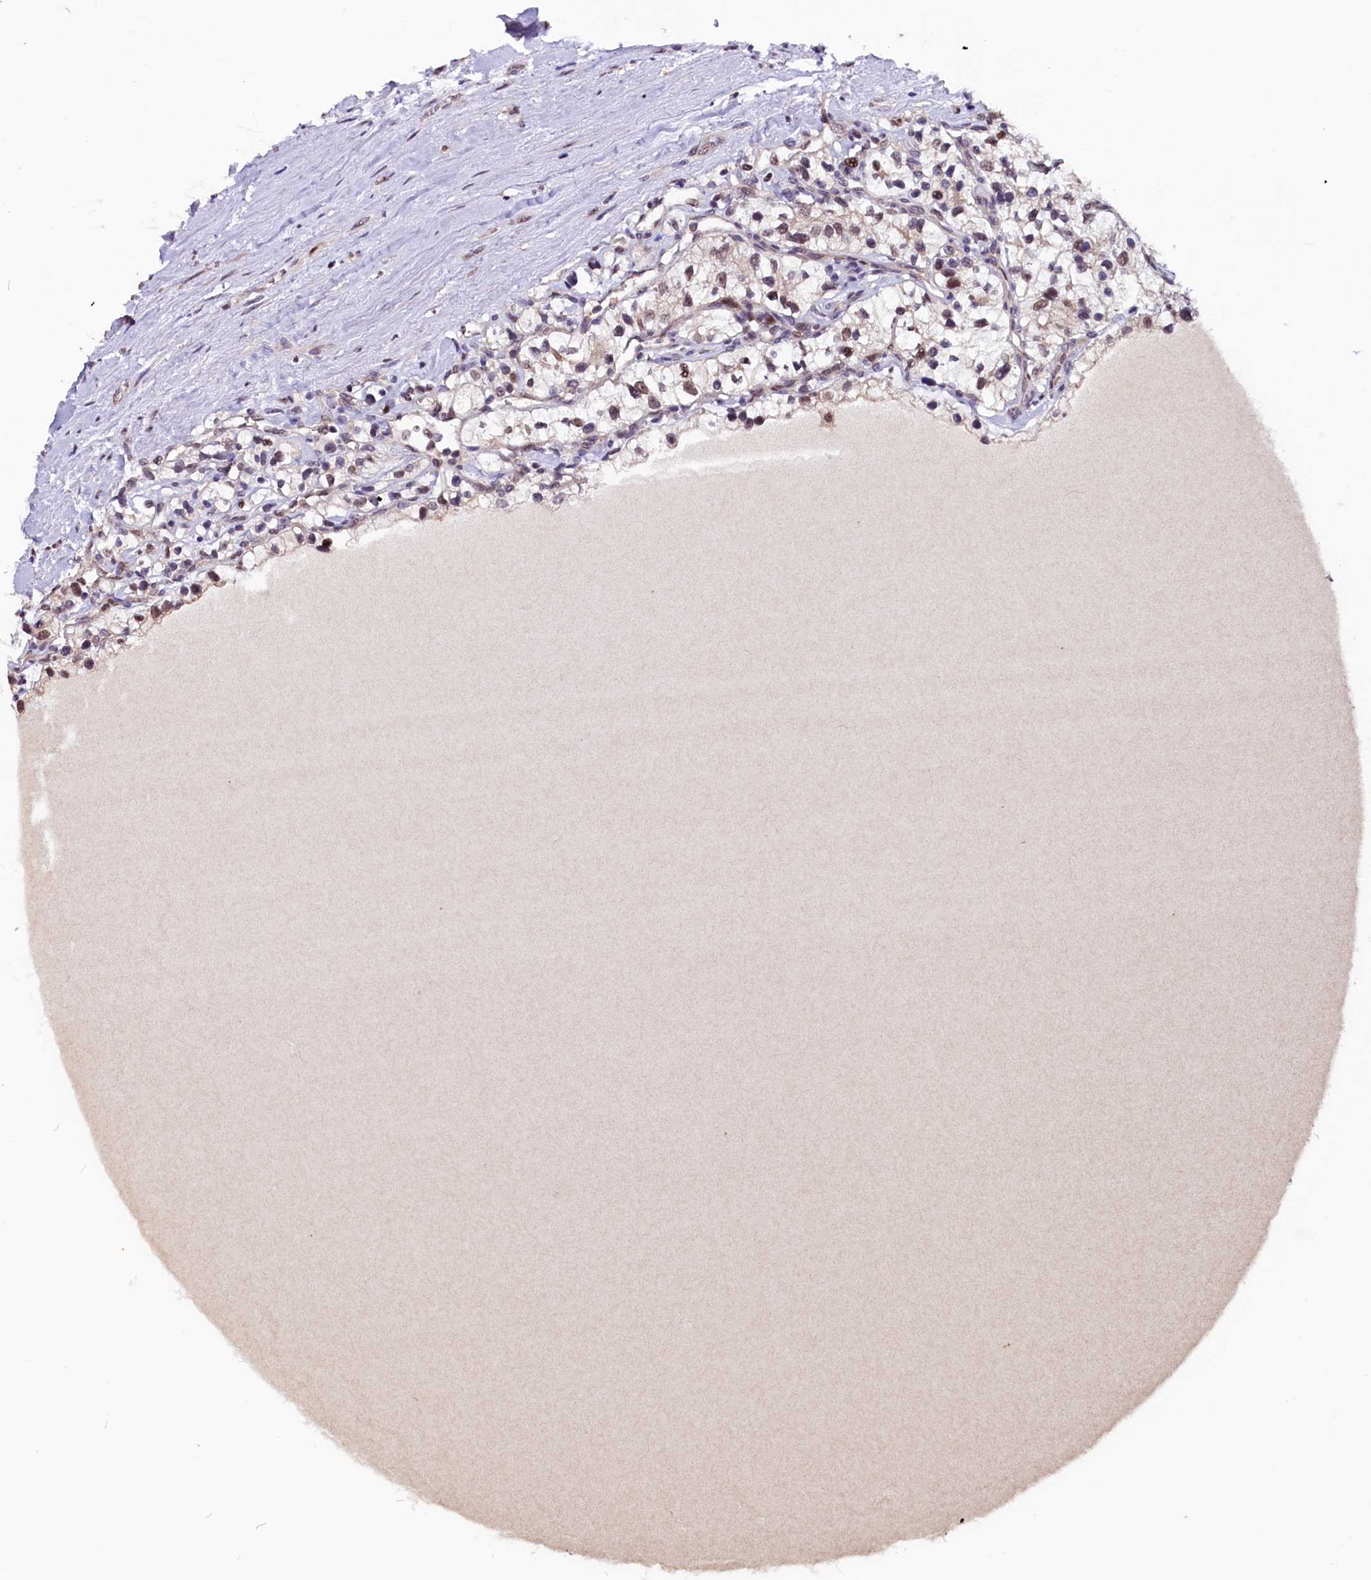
{"staining": {"intensity": "weak", "quantity": "25%-75%", "location": "nuclear"}, "tissue": "renal cancer", "cell_type": "Tumor cells", "image_type": "cancer", "snomed": [{"axis": "morphology", "description": "Adenocarcinoma, NOS"}, {"axis": "topography", "description": "Kidney"}], "caption": "DAB (3,3'-diaminobenzidine) immunohistochemical staining of human adenocarcinoma (renal) shows weak nuclear protein positivity in approximately 25%-75% of tumor cells.", "gene": "RNMT", "patient": {"sex": "female", "age": 57}}